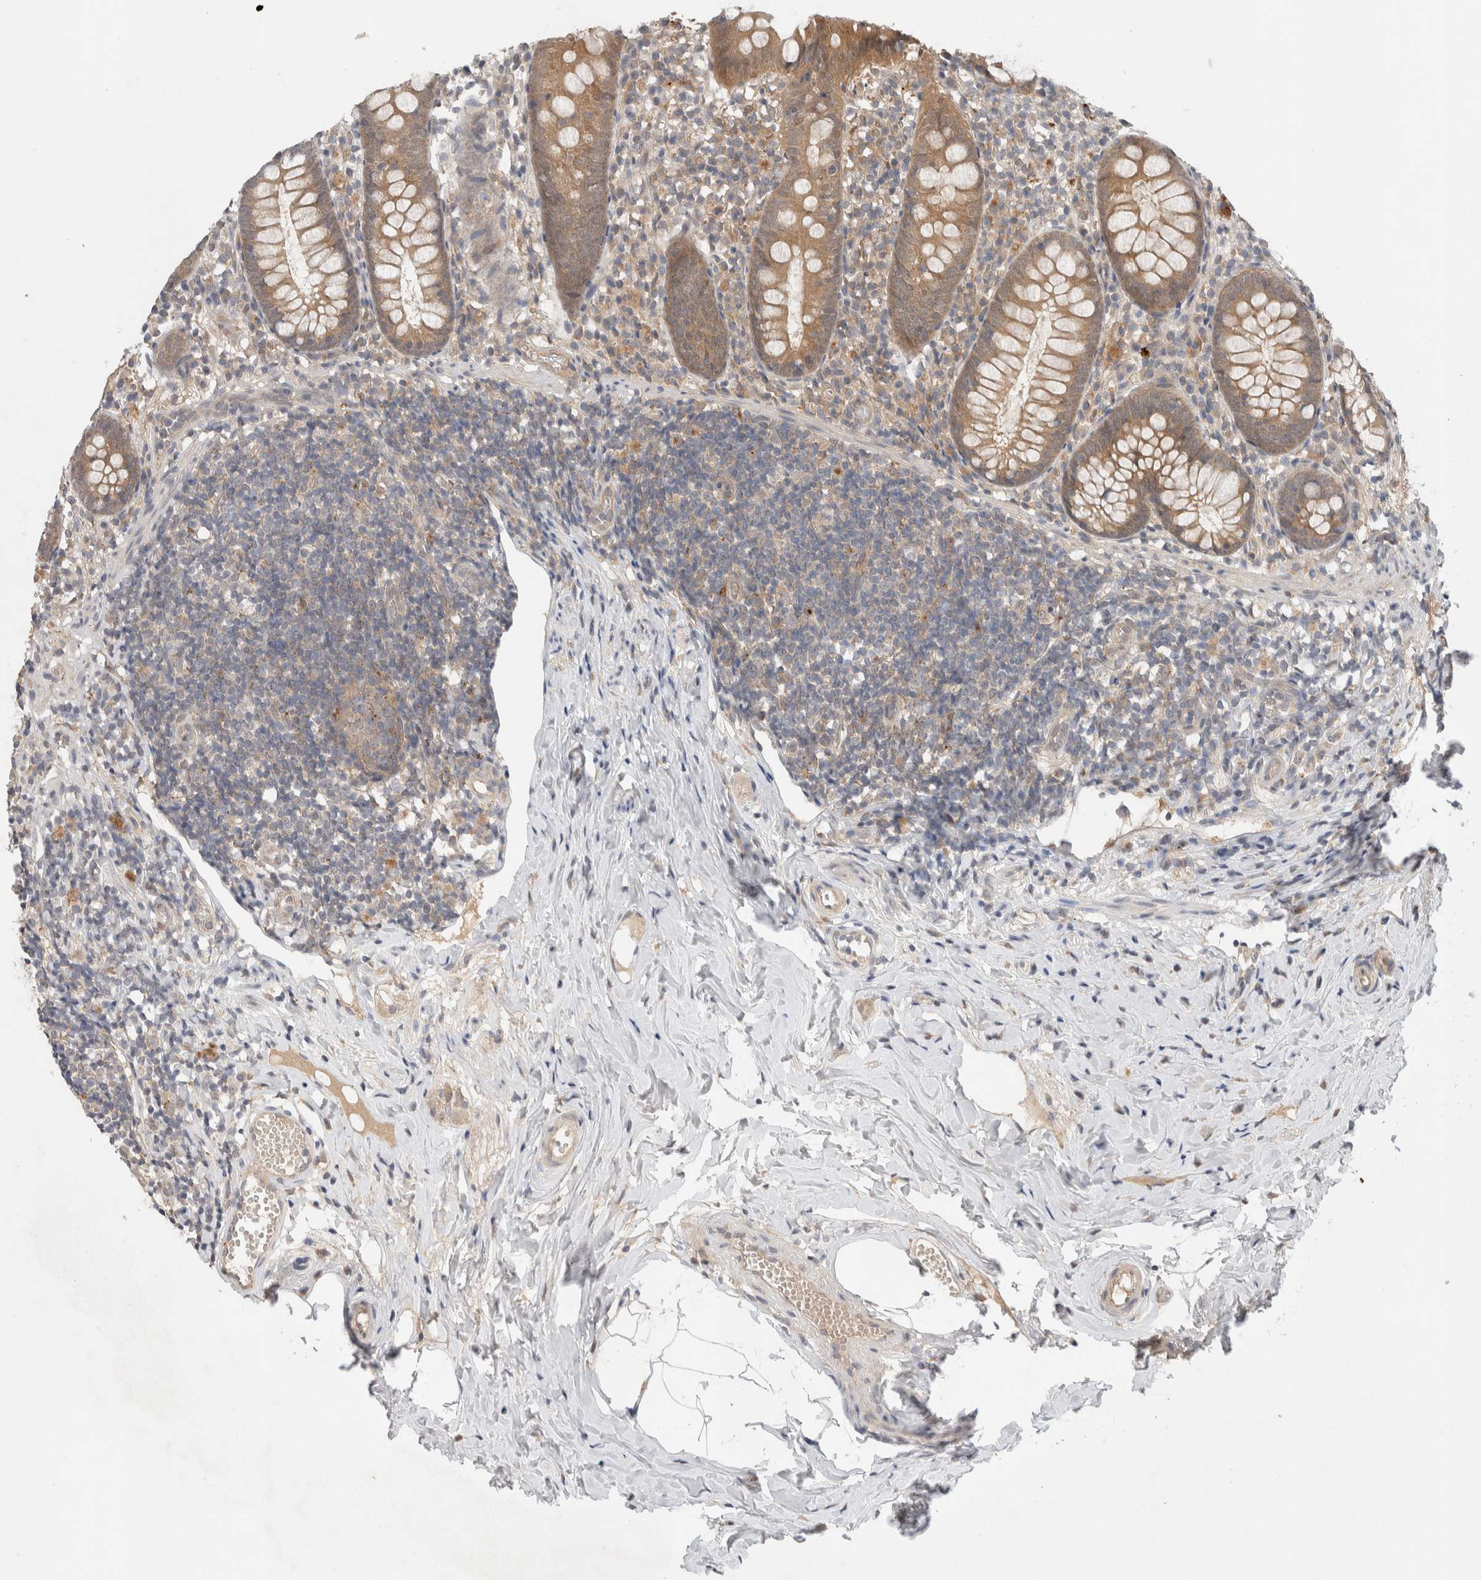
{"staining": {"intensity": "moderate", "quantity": ">75%", "location": "cytoplasmic/membranous"}, "tissue": "appendix", "cell_type": "Glandular cells", "image_type": "normal", "snomed": [{"axis": "morphology", "description": "Normal tissue, NOS"}, {"axis": "topography", "description": "Appendix"}], "caption": "Immunohistochemical staining of normal human appendix reveals moderate cytoplasmic/membranous protein positivity in approximately >75% of glandular cells.", "gene": "SGK1", "patient": {"sex": "female", "age": 20}}